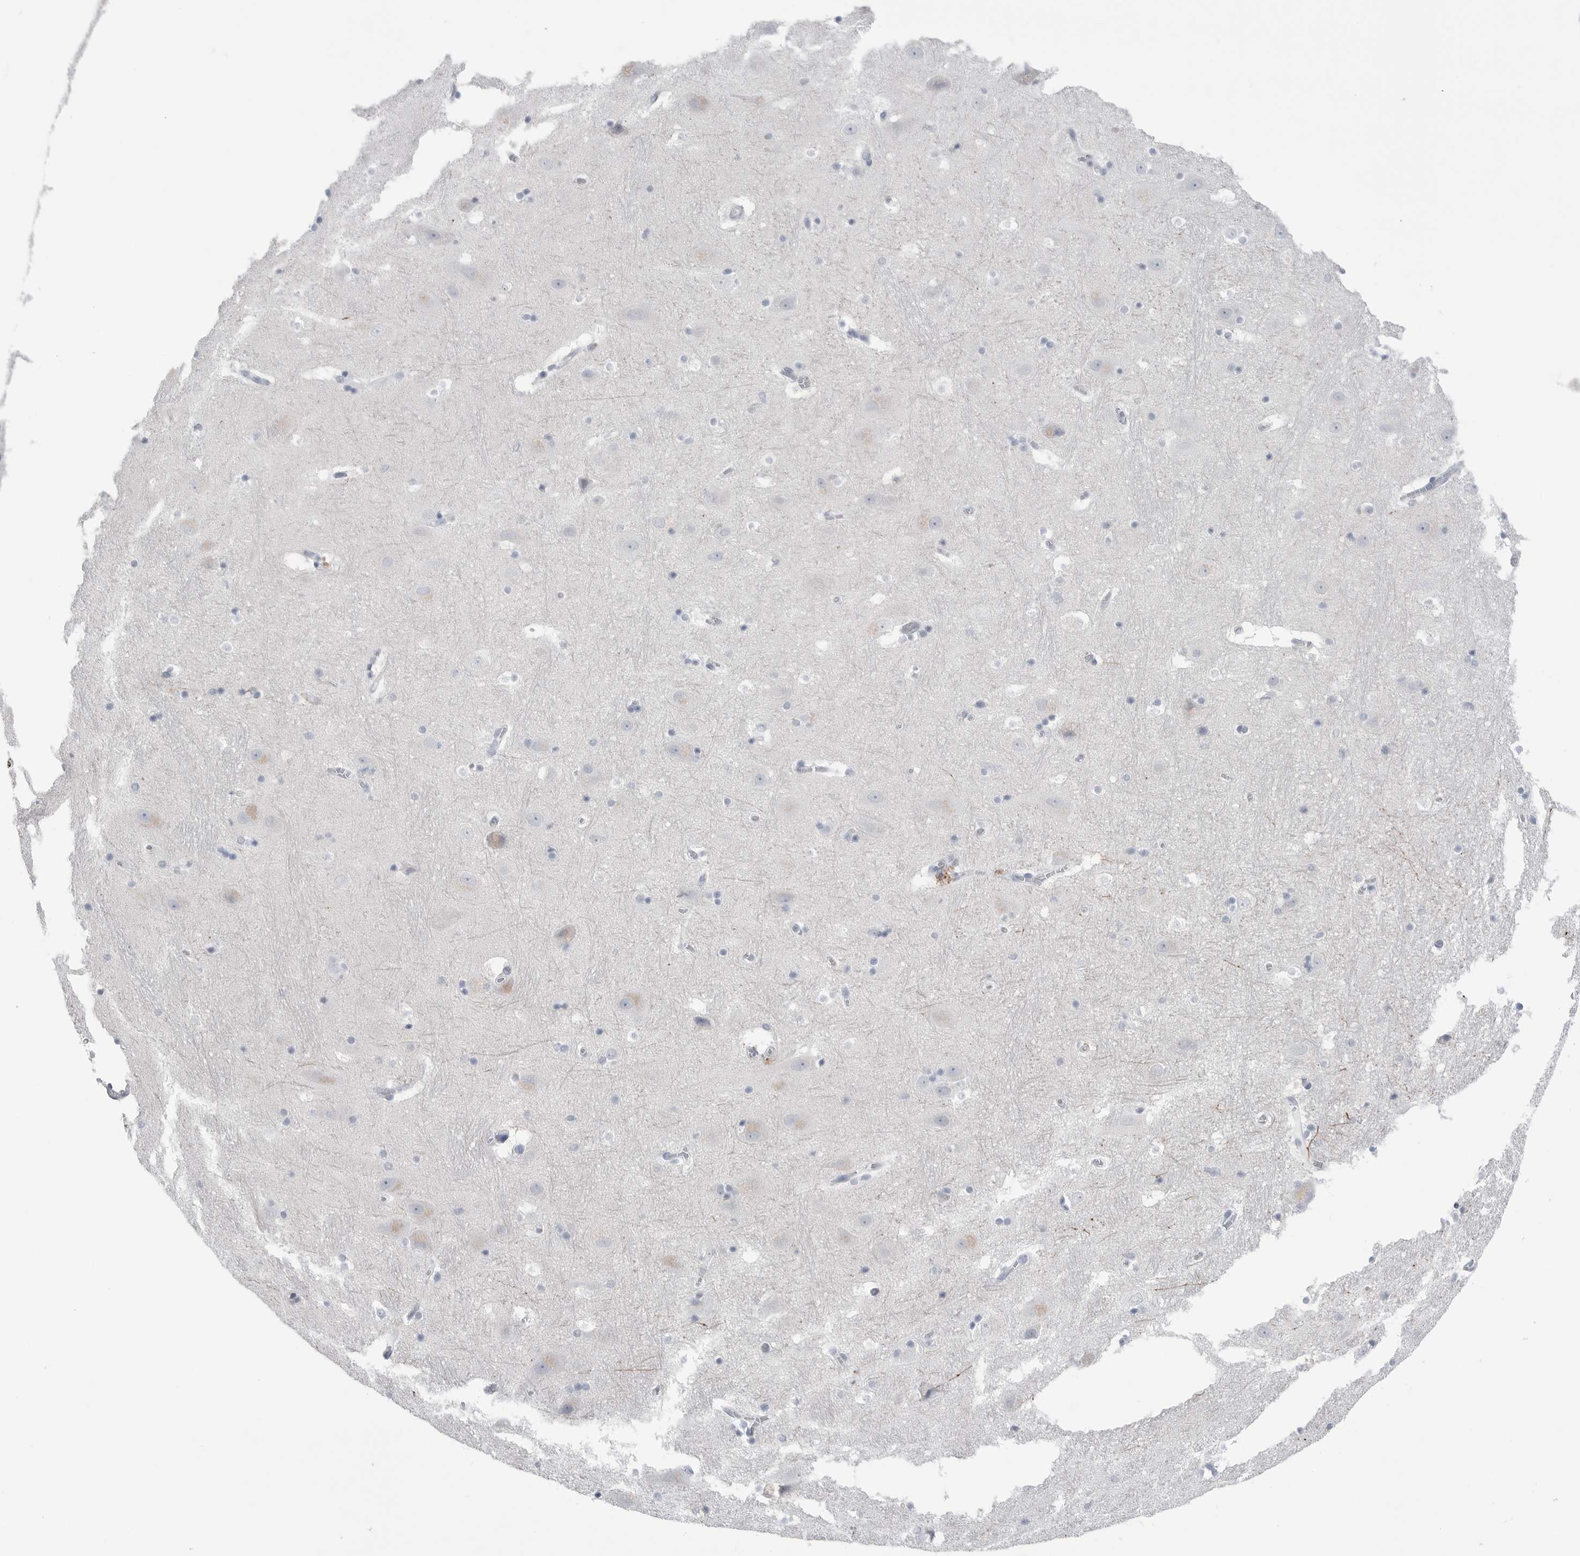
{"staining": {"intensity": "negative", "quantity": "none", "location": "none"}, "tissue": "hippocampus", "cell_type": "Glial cells", "image_type": "normal", "snomed": [{"axis": "morphology", "description": "Normal tissue, NOS"}, {"axis": "topography", "description": "Hippocampus"}], "caption": "This is an IHC histopathology image of unremarkable human hippocampus. There is no positivity in glial cells.", "gene": "ABHD12", "patient": {"sex": "male", "age": 45}}